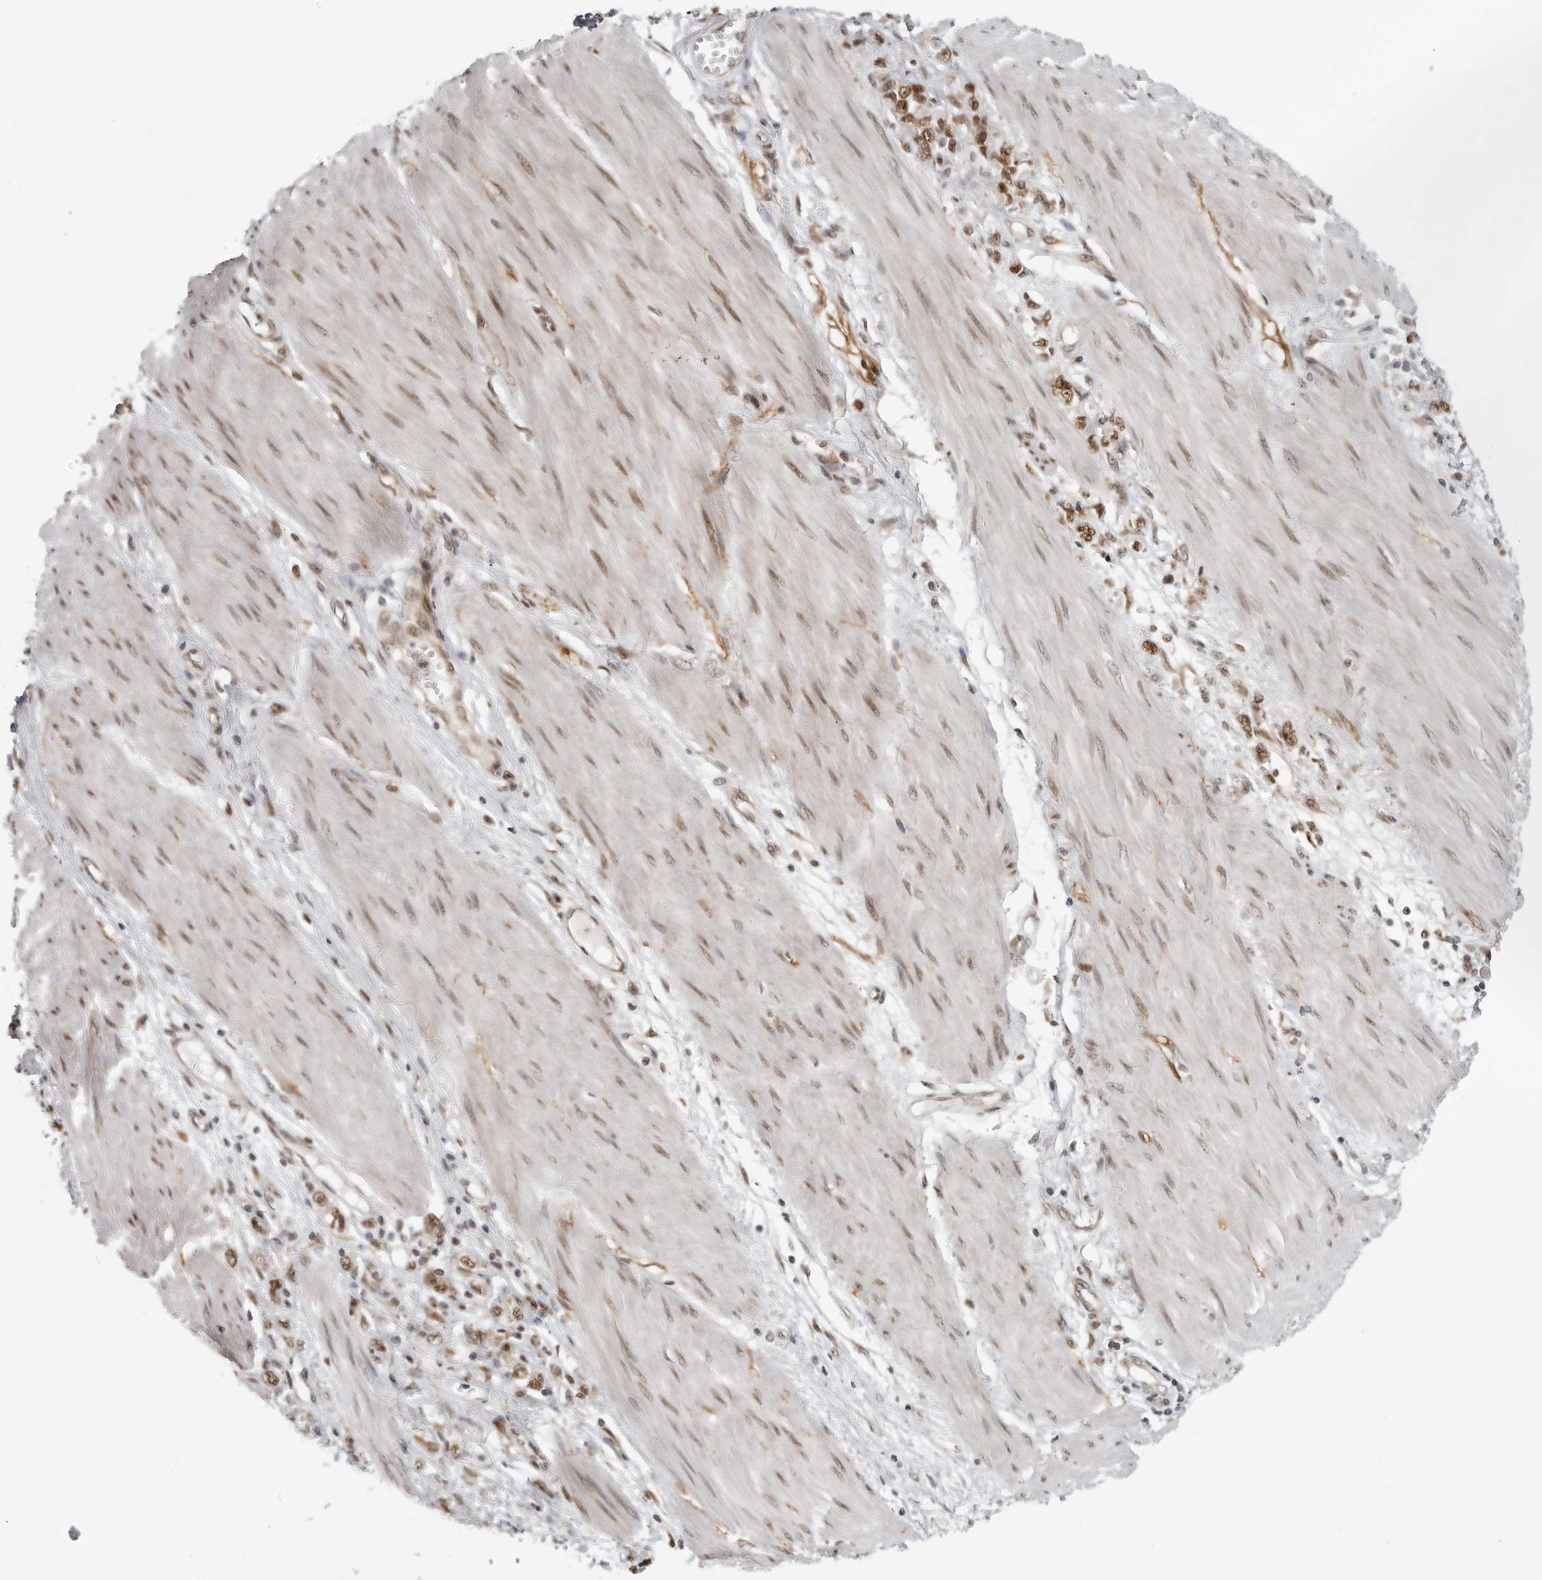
{"staining": {"intensity": "strong", "quantity": ">75%", "location": "nuclear"}, "tissue": "stomach cancer", "cell_type": "Tumor cells", "image_type": "cancer", "snomed": [{"axis": "morphology", "description": "Adenocarcinoma, NOS"}, {"axis": "topography", "description": "Stomach"}], "caption": "The image displays a brown stain indicating the presence of a protein in the nuclear of tumor cells in adenocarcinoma (stomach). (IHC, brightfield microscopy, high magnification).", "gene": "PRDM10", "patient": {"sex": "female", "age": 76}}